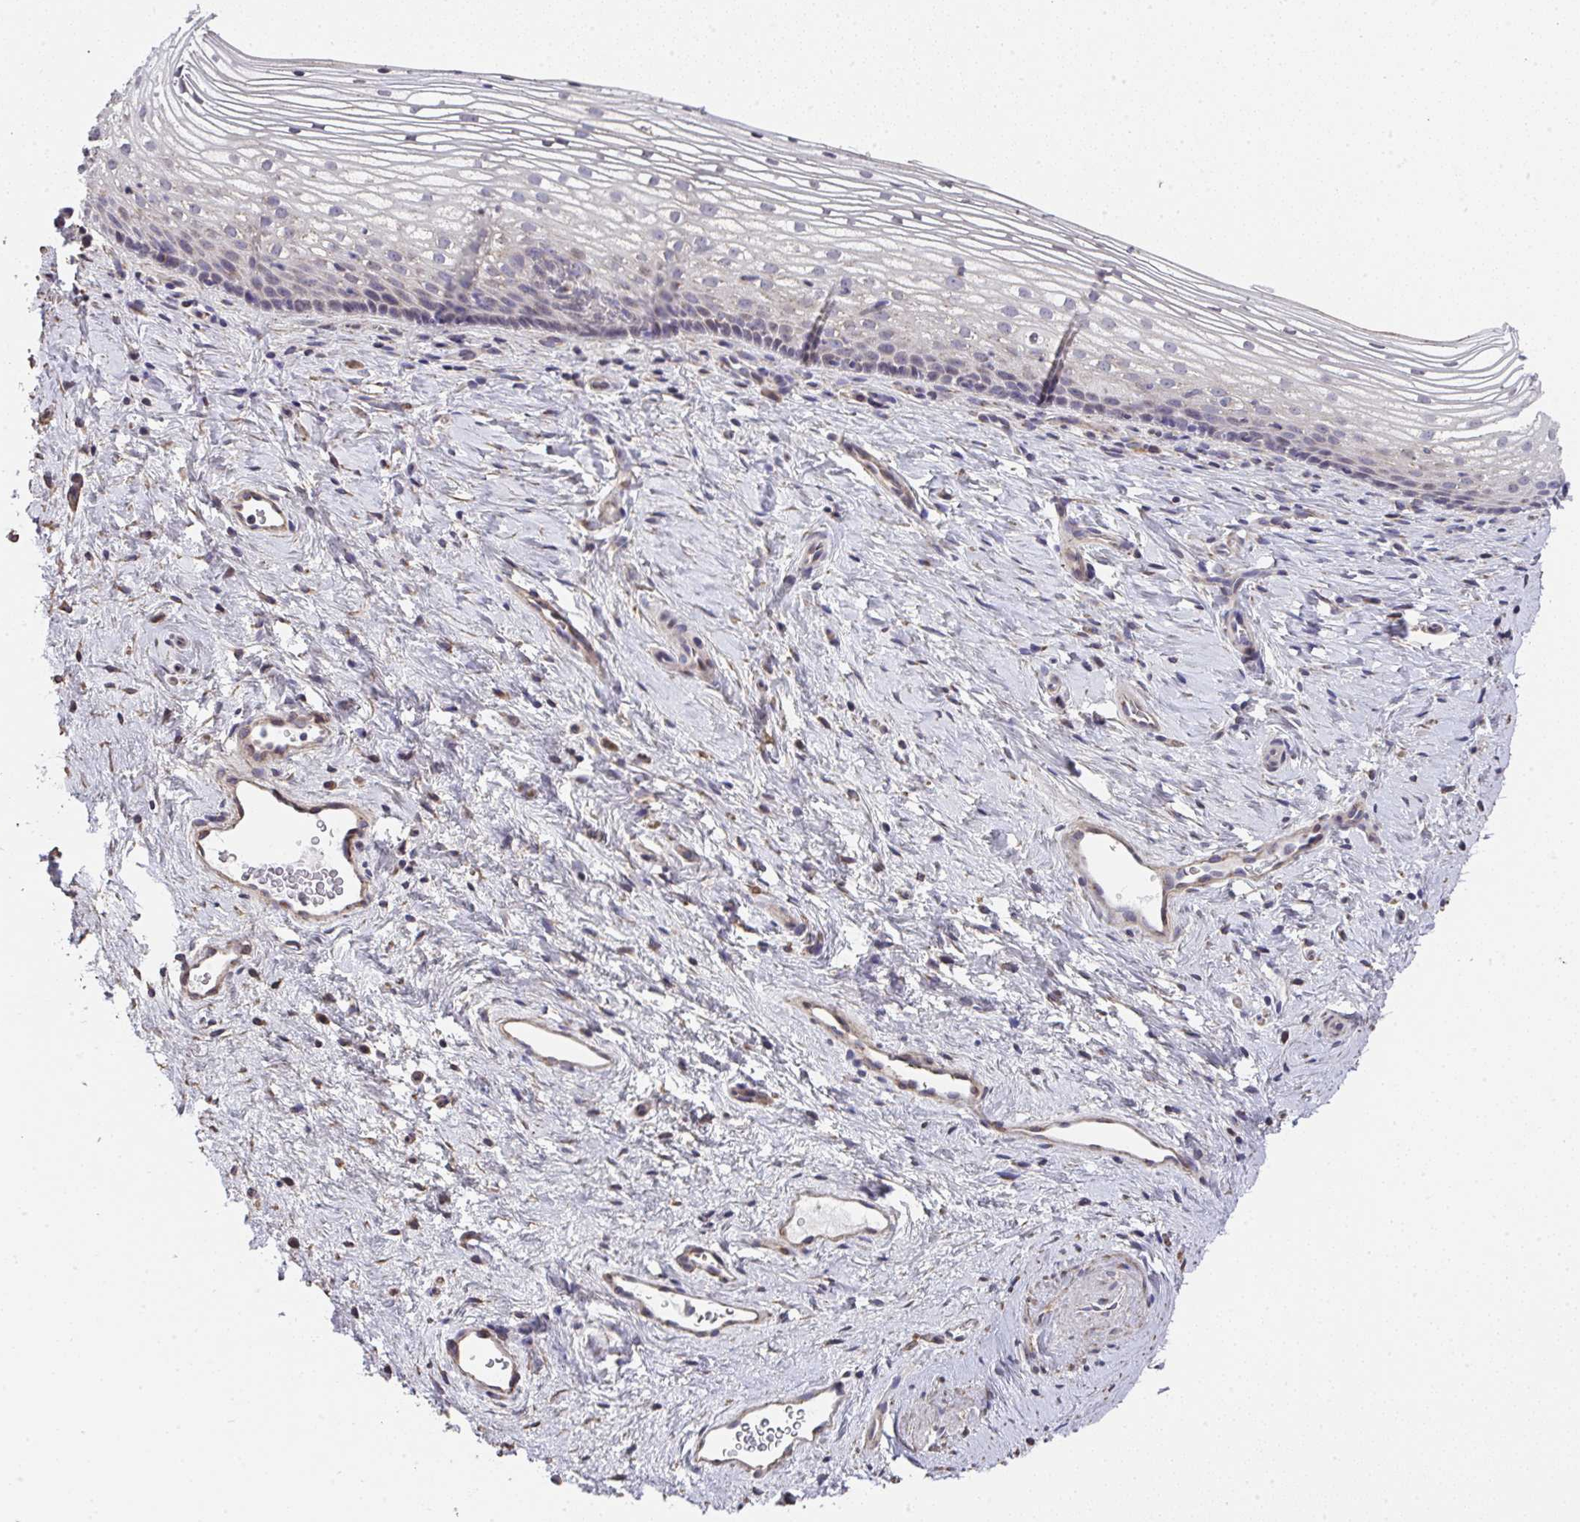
{"staining": {"intensity": "negative", "quantity": "none", "location": "none"}, "tissue": "vagina", "cell_type": "Squamous epithelial cells", "image_type": "normal", "snomed": [{"axis": "morphology", "description": "Normal tissue, NOS"}, {"axis": "topography", "description": "Vagina"}], "caption": "This is an immunohistochemistry micrograph of normal human vagina. There is no staining in squamous epithelial cells.", "gene": "RUNDC3B", "patient": {"sex": "female", "age": 51}}